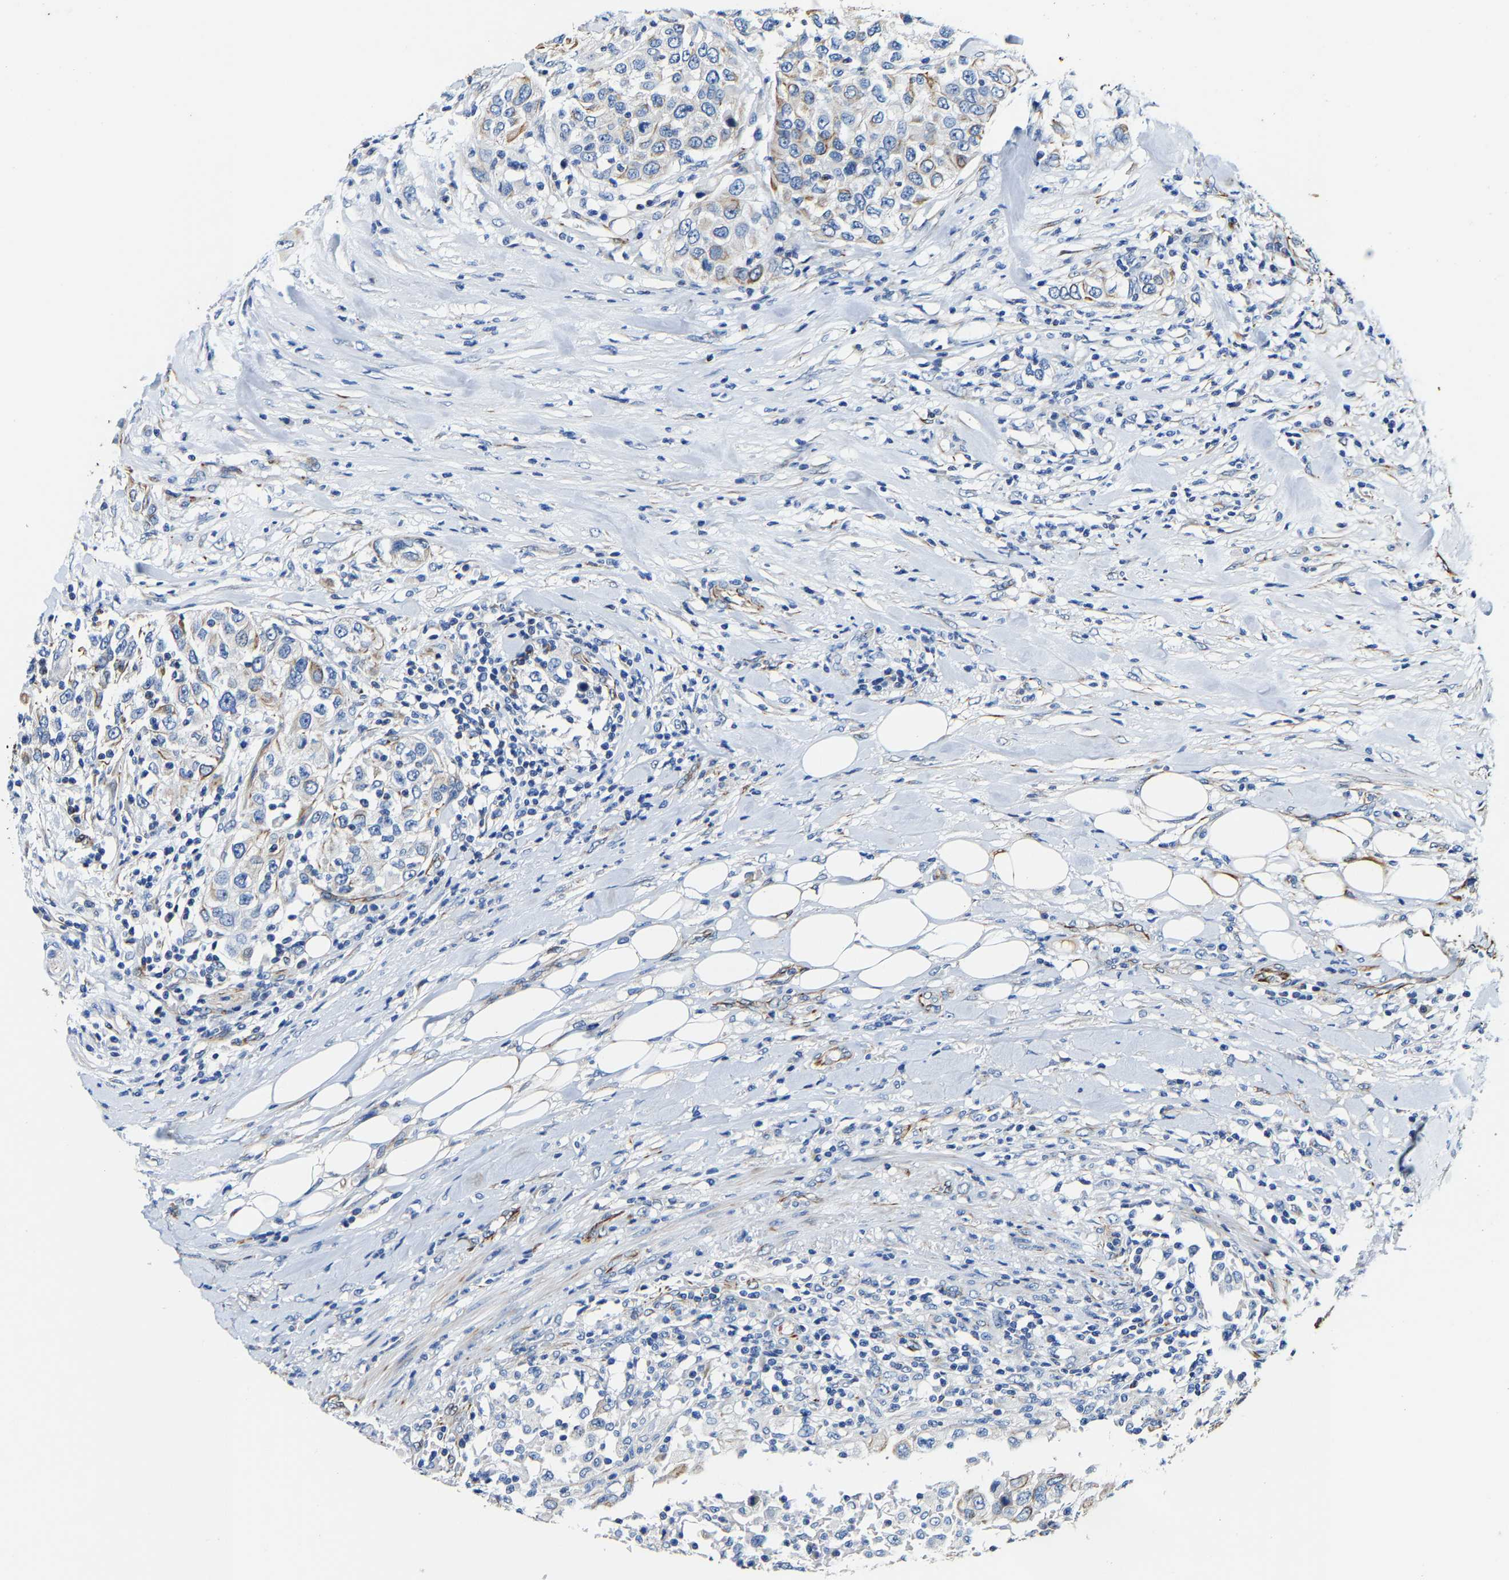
{"staining": {"intensity": "weak", "quantity": "<25%", "location": "cytoplasmic/membranous"}, "tissue": "urothelial cancer", "cell_type": "Tumor cells", "image_type": "cancer", "snomed": [{"axis": "morphology", "description": "Urothelial carcinoma, High grade"}, {"axis": "topography", "description": "Urinary bladder"}], "caption": "An immunohistochemistry (IHC) histopathology image of high-grade urothelial carcinoma is shown. There is no staining in tumor cells of high-grade urothelial carcinoma.", "gene": "MMEL1", "patient": {"sex": "female", "age": 80}}